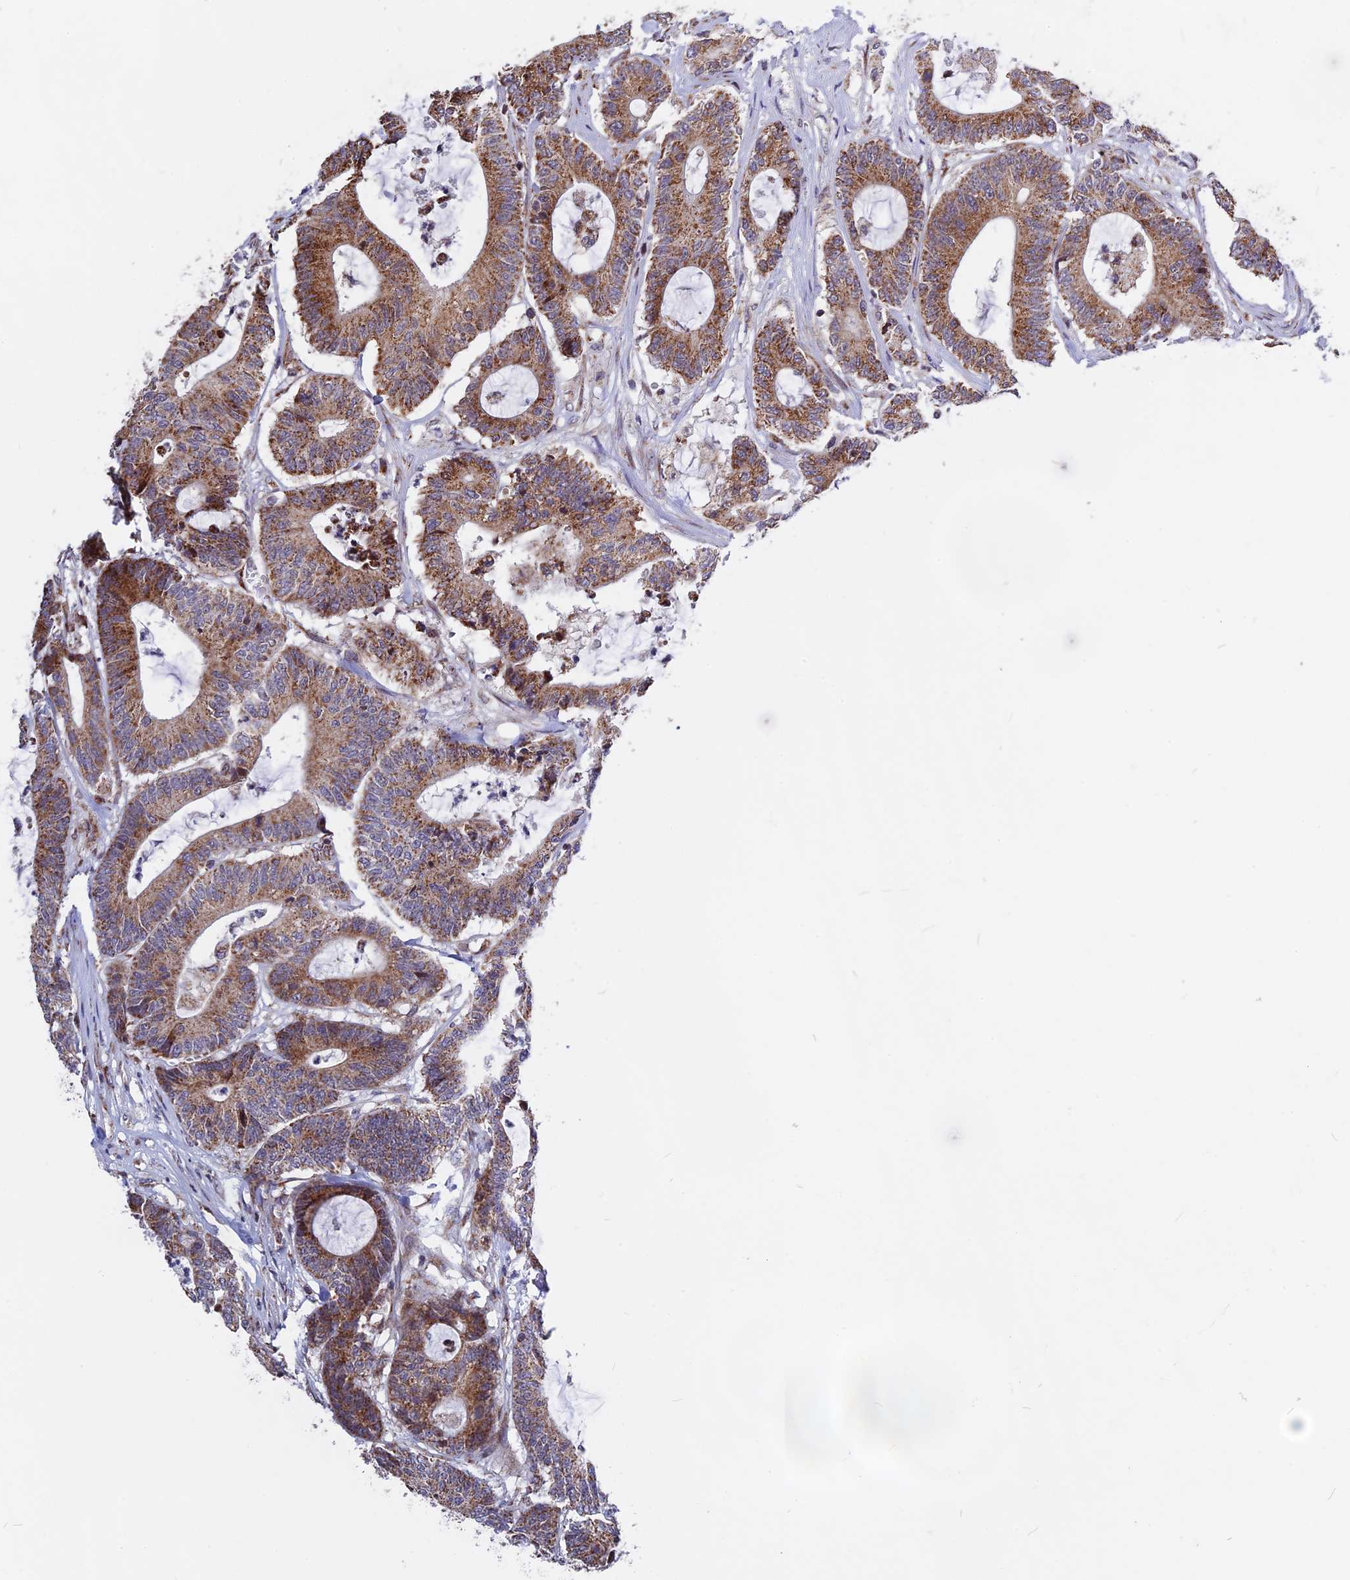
{"staining": {"intensity": "strong", "quantity": ">75%", "location": "cytoplasmic/membranous"}, "tissue": "colorectal cancer", "cell_type": "Tumor cells", "image_type": "cancer", "snomed": [{"axis": "morphology", "description": "Adenocarcinoma, NOS"}, {"axis": "topography", "description": "Colon"}], "caption": "Protein staining displays strong cytoplasmic/membranous expression in approximately >75% of tumor cells in colorectal cancer. (Brightfield microscopy of DAB IHC at high magnification).", "gene": "FAM174C", "patient": {"sex": "female", "age": 84}}